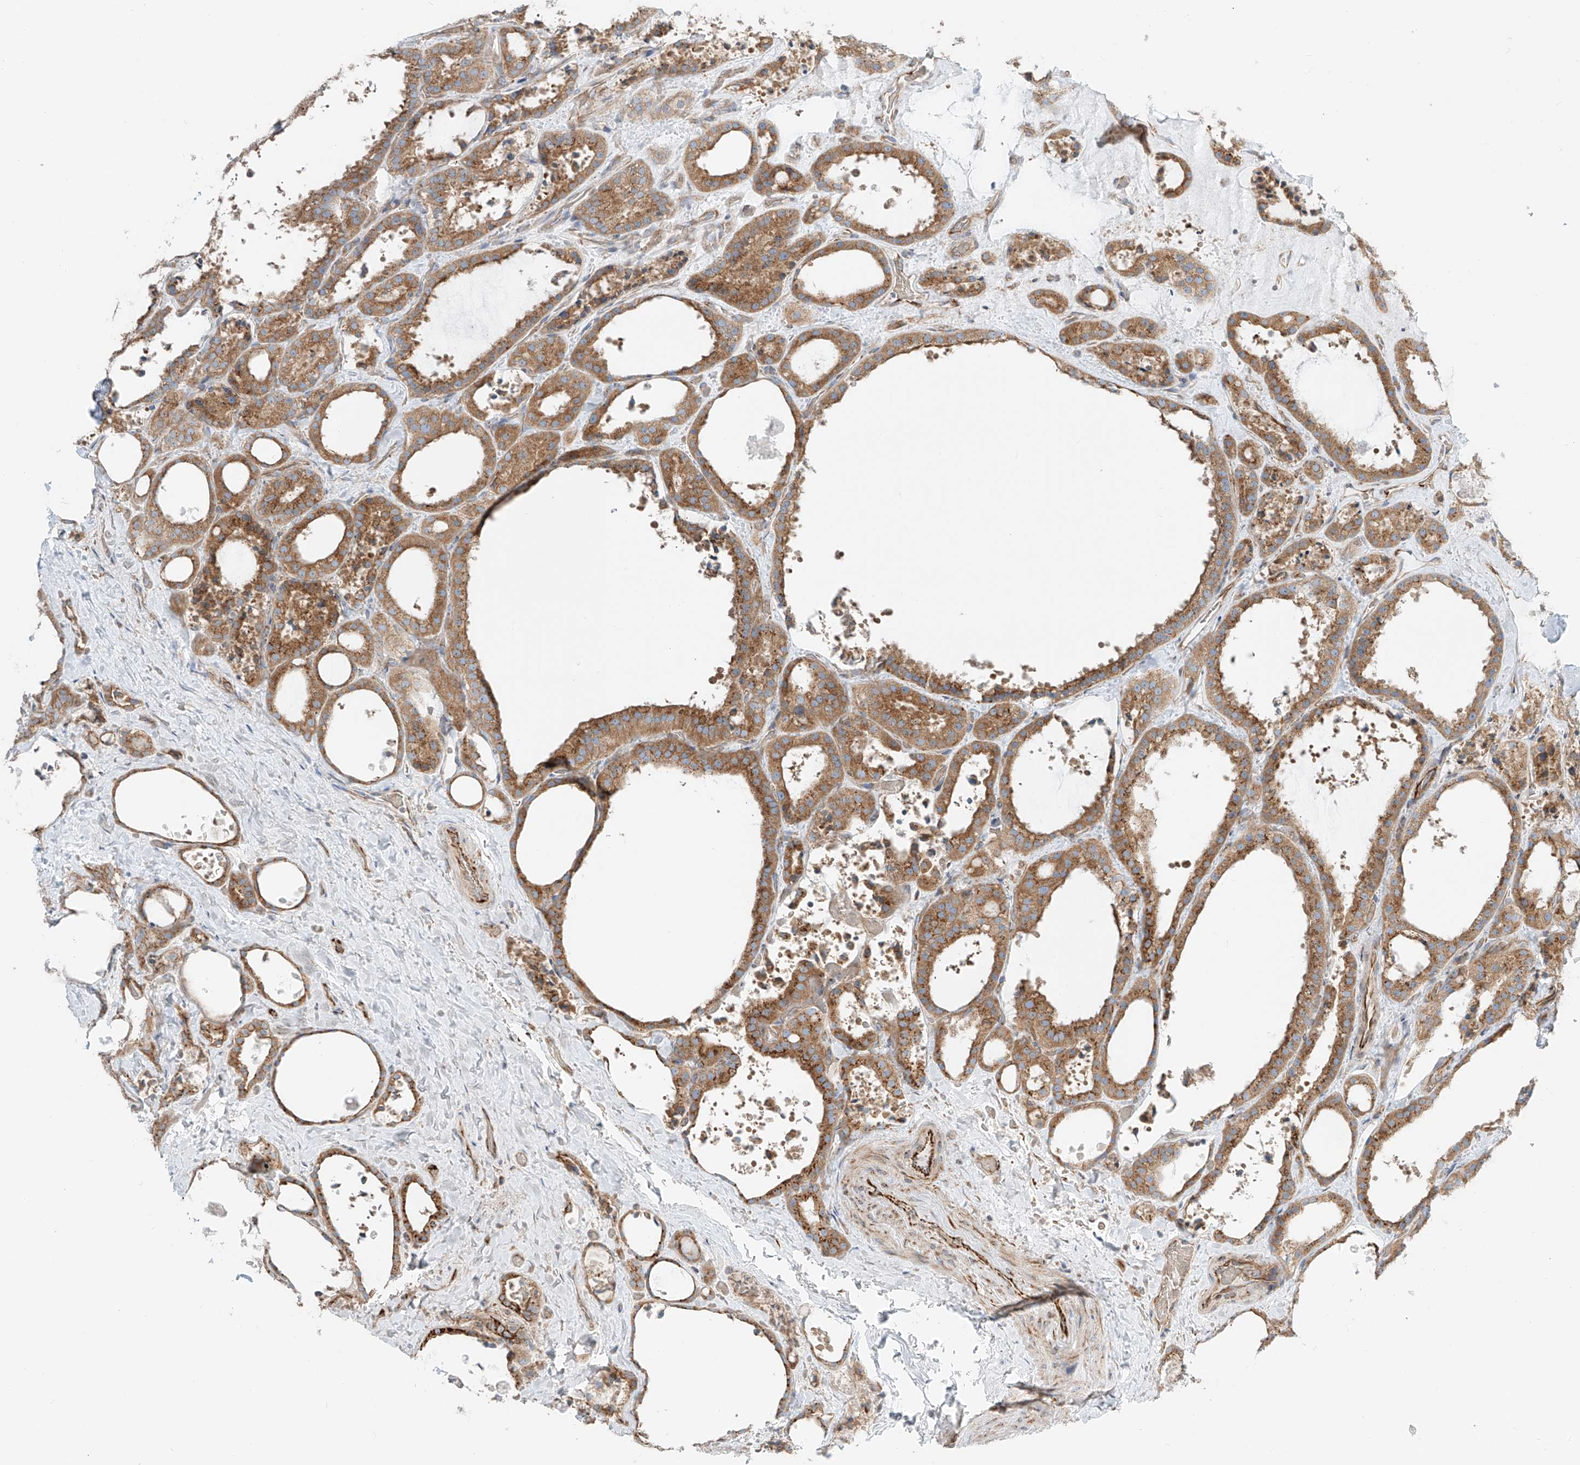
{"staining": {"intensity": "strong", "quantity": "<25%", "location": "cytoplasmic/membranous"}, "tissue": "thyroid cancer", "cell_type": "Tumor cells", "image_type": "cancer", "snomed": [{"axis": "morphology", "description": "Papillary adenocarcinoma, NOS"}, {"axis": "topography", "description": "Thyroid gland"}], "caption": "A histopathology image of thyroid papillary adenocarcinoma stained for a protein displays strong cytoplasmic/membranous brown staining in tumor cells. (Brightfield microscopy of DAB IHC at high magnification).", "gene": "EIPR1", "patient": {"sex": "male", "age": 77}}